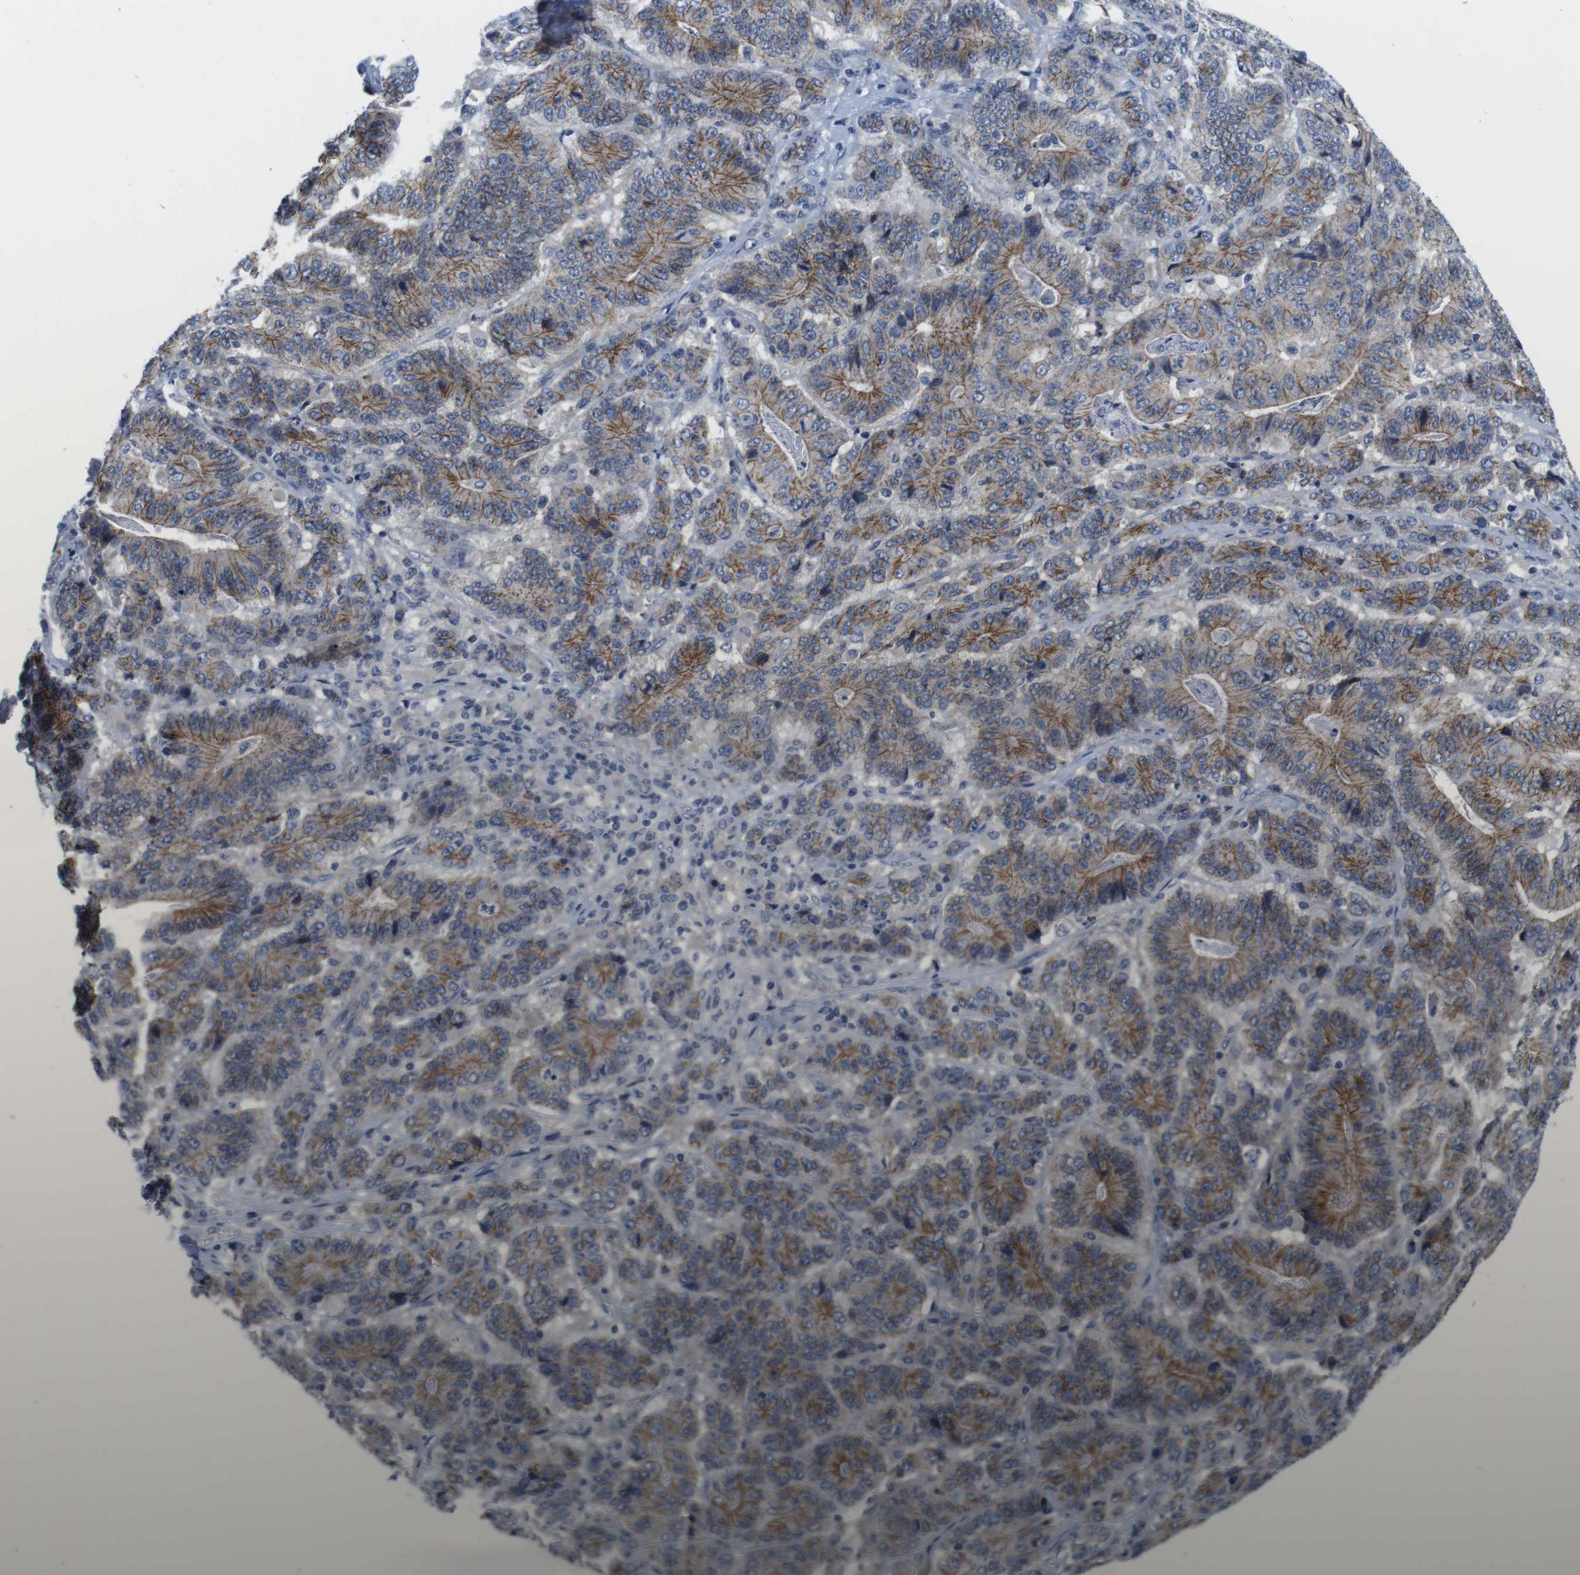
{"staining": {"intensity": "moderate", "quantity": ">75%", "location": "cytoplasmic/membranous"}, "tissue": "stomach cancer", "cell_type": "Tumor cells", "image_type": "cancer", "snomed": [{"axis": "morphology", "description": "Adenocarcinoma, NOS"}, {"axis": "topography", "description": "Stomach"}], "caption": "A histopathology image showing moderate cytoplasmic/membranous expression in about >75% of tumor cells in stomach cancer (adenocarcinoma), as visualized by brown immunohistochemical staining.", "gene": "SCRIB", "patient": {"sex": "female", "age": 73}}